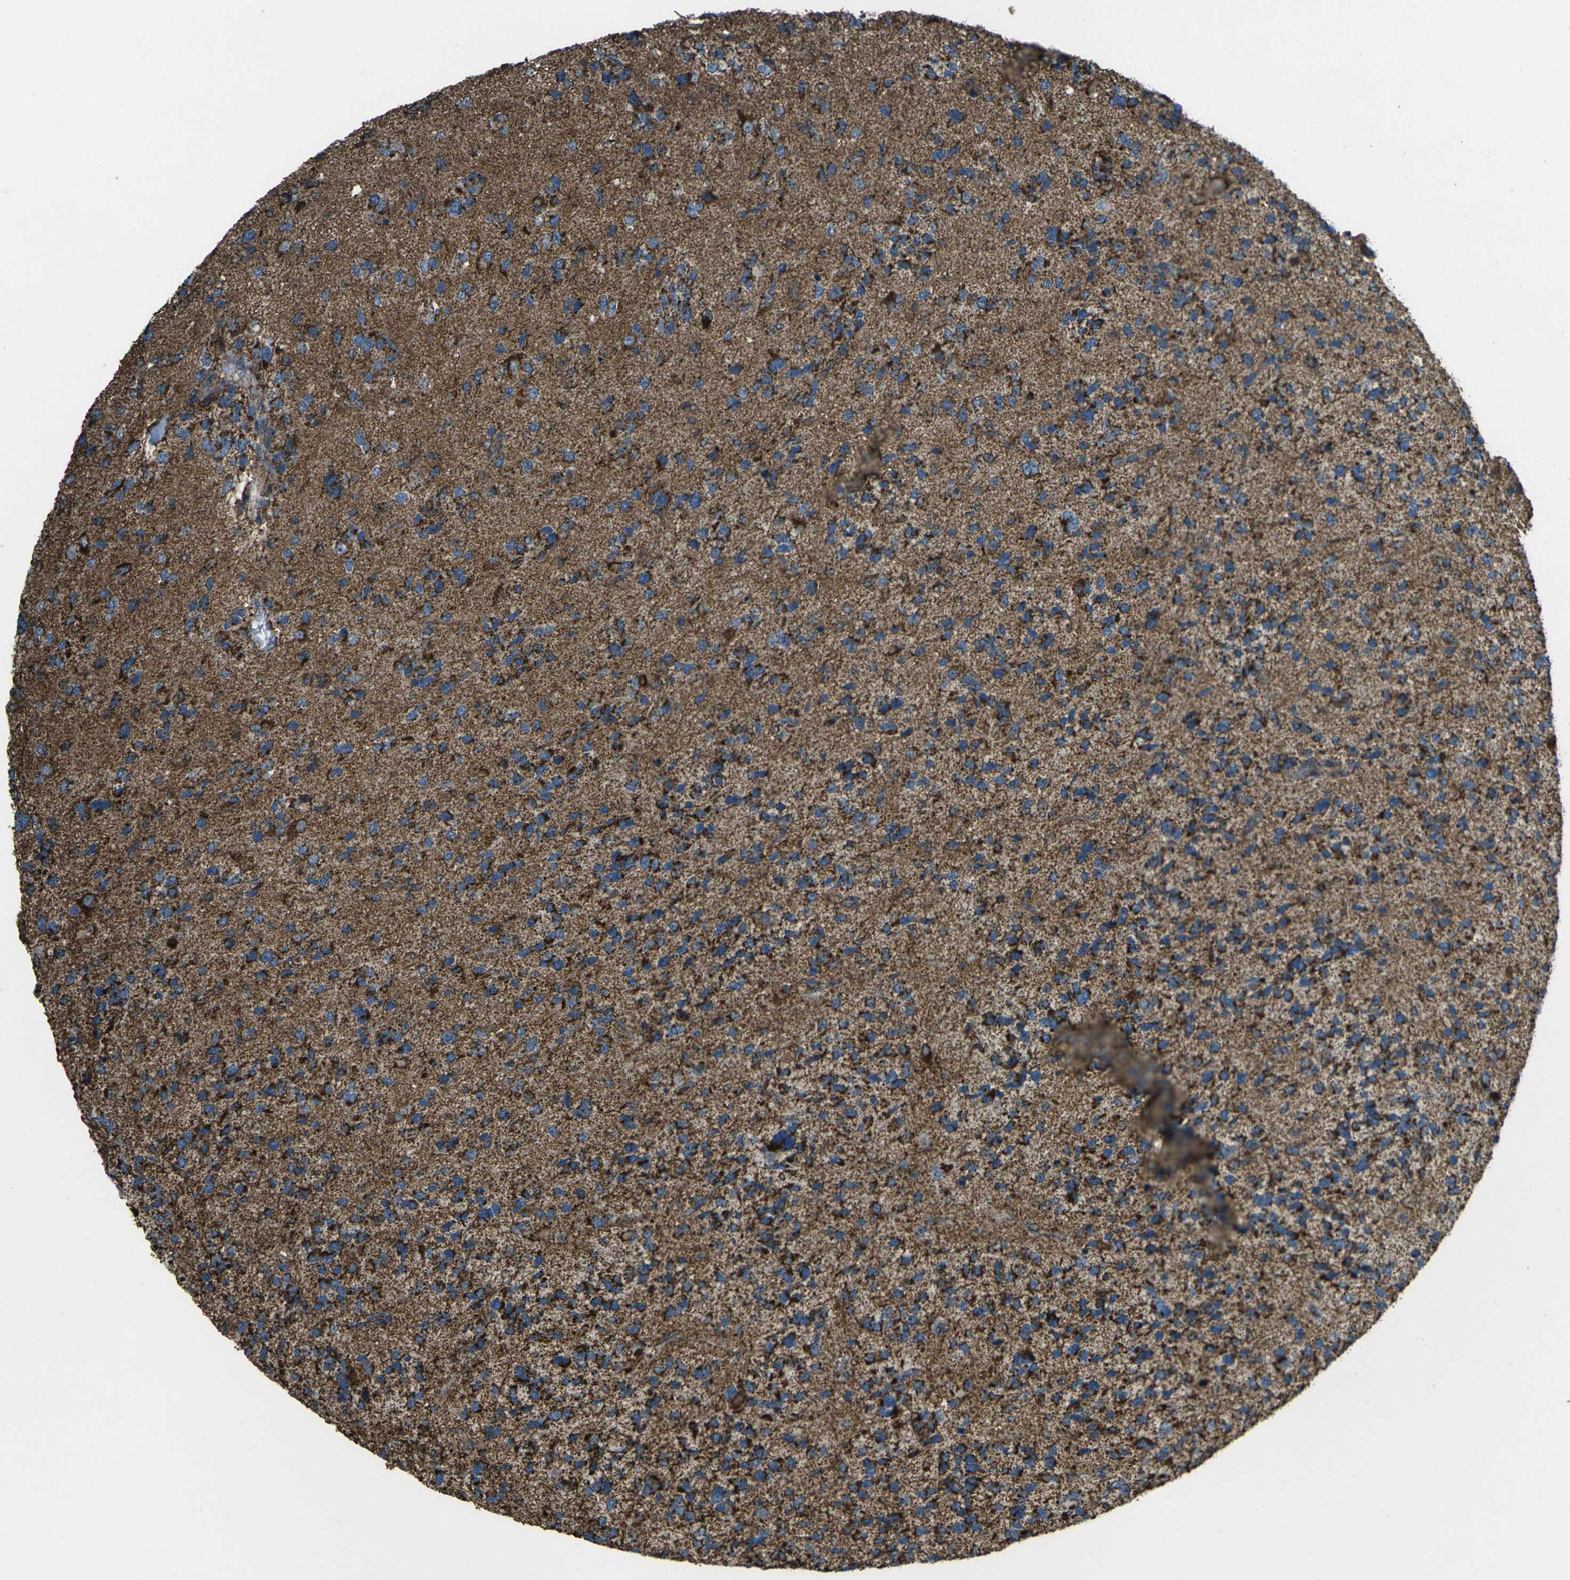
{"staining": {"intensity": "strong", "quantity": ">75%", "location": "cytoplasmic/membranous"}, "tissue": "glioma", "cell_type": "Tumor cells", "image_type": "cancer", "snomed": [{"axis": "morphology", "description": "Glioma, malignant, High grade"}, {"axis": "topography", "description": "Brain"}], "caption": "Glioma tissue exhibits strong cytoplasmic/membranous staining in about >75% of tumor cells, visualized by immunohistochemistry.", "gene": "KLHL5", "patient": {"sex": "female", "age": 58}}